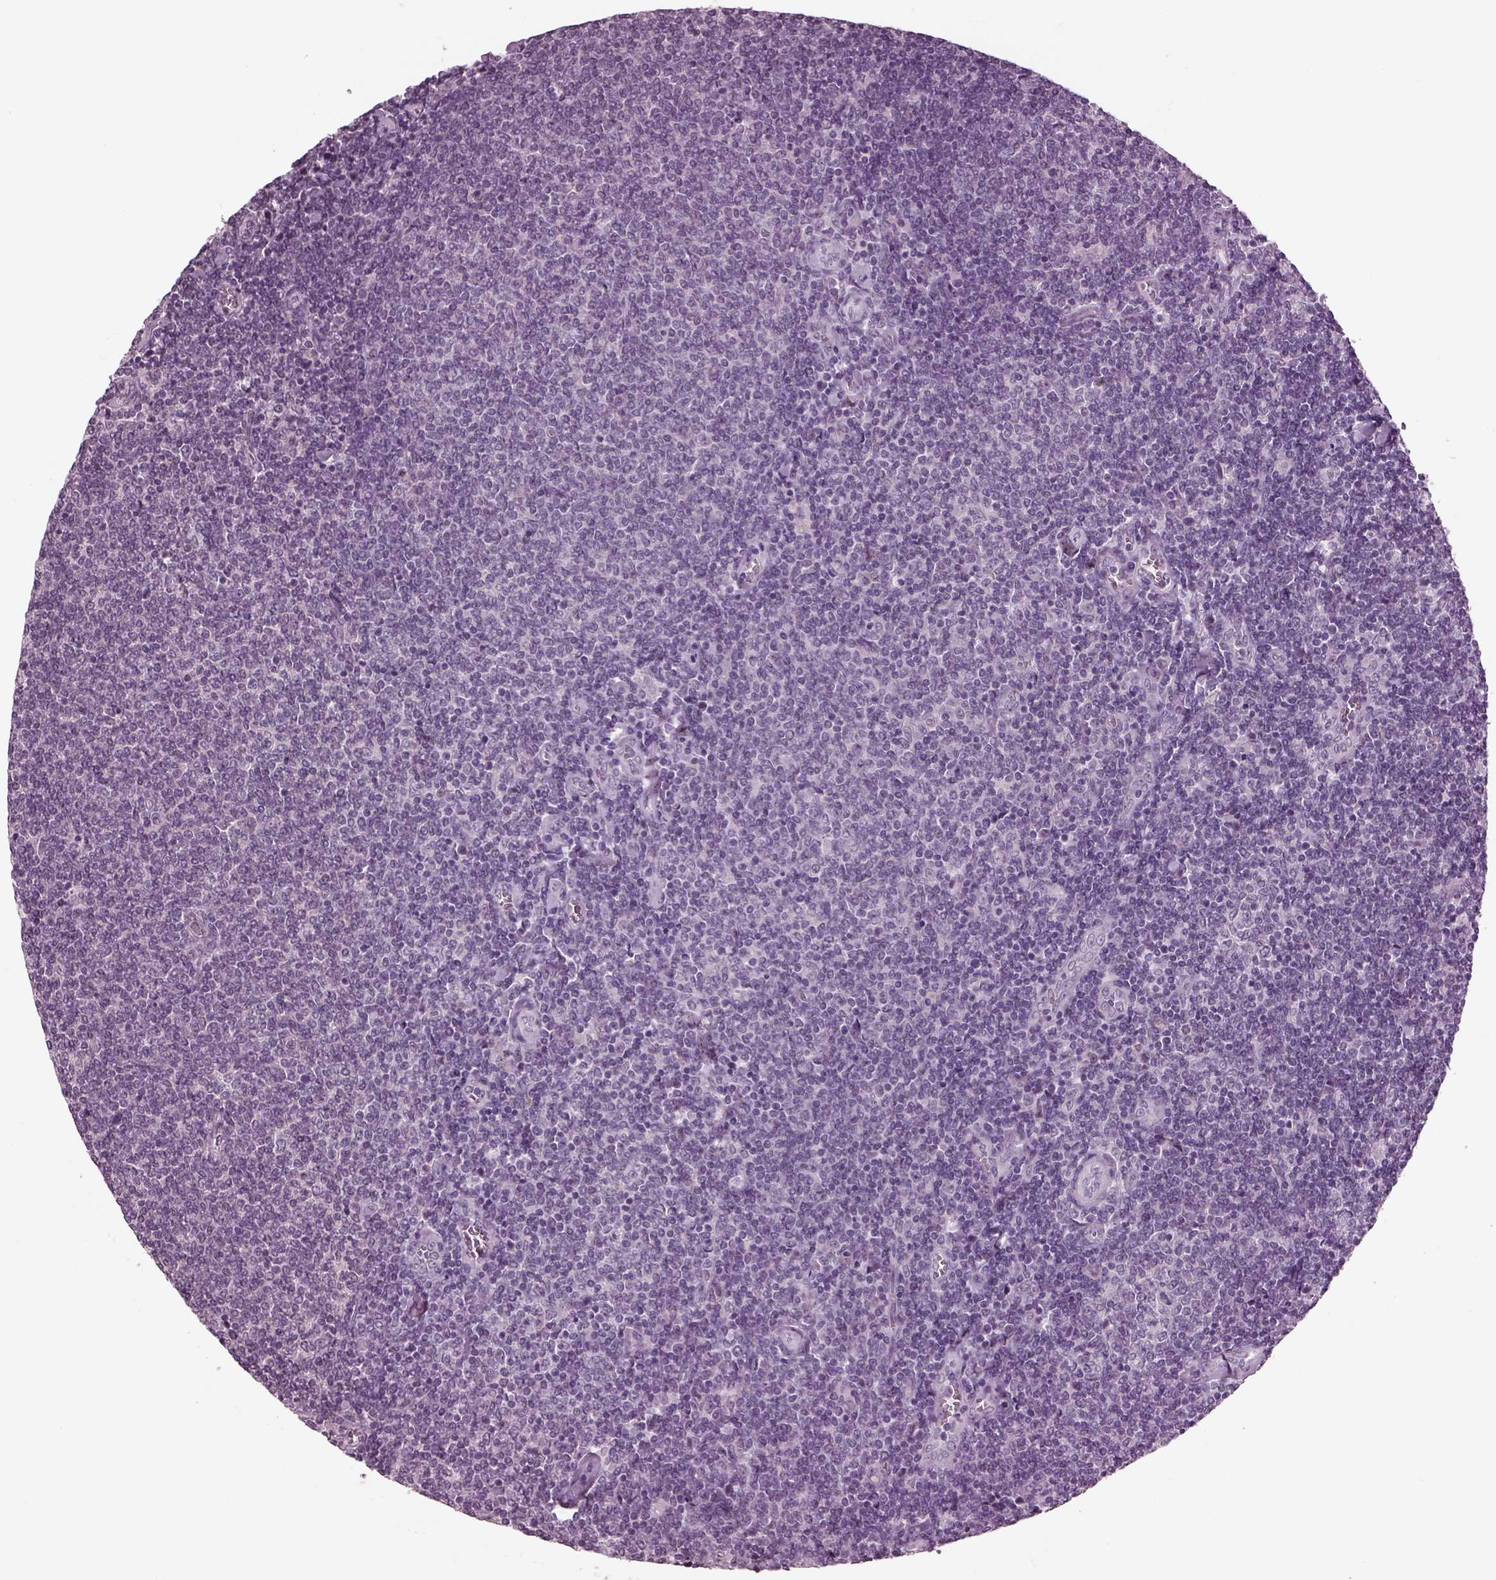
{"staining": {"intensity": "negative", "quantity": "none", "location": "none"}, "tissue": "lymphoma", "cell_type": "Tumor cells", "image_type": "cancer", "snomed": [{"axis": "morphology", "description": "Malignant lymphoma, non-Hodgkin's type, Low grade"}, {"axis": "topography", "description": "Lymph node"}], "caption": "DAB (3,3'-diaminobenzidine) immunohistochemical staining of human lymphoma demonstrates no significant positivity in tumor cells.", "gene": "CLCN4", "patient": {"sex": "male", "age": 52}}